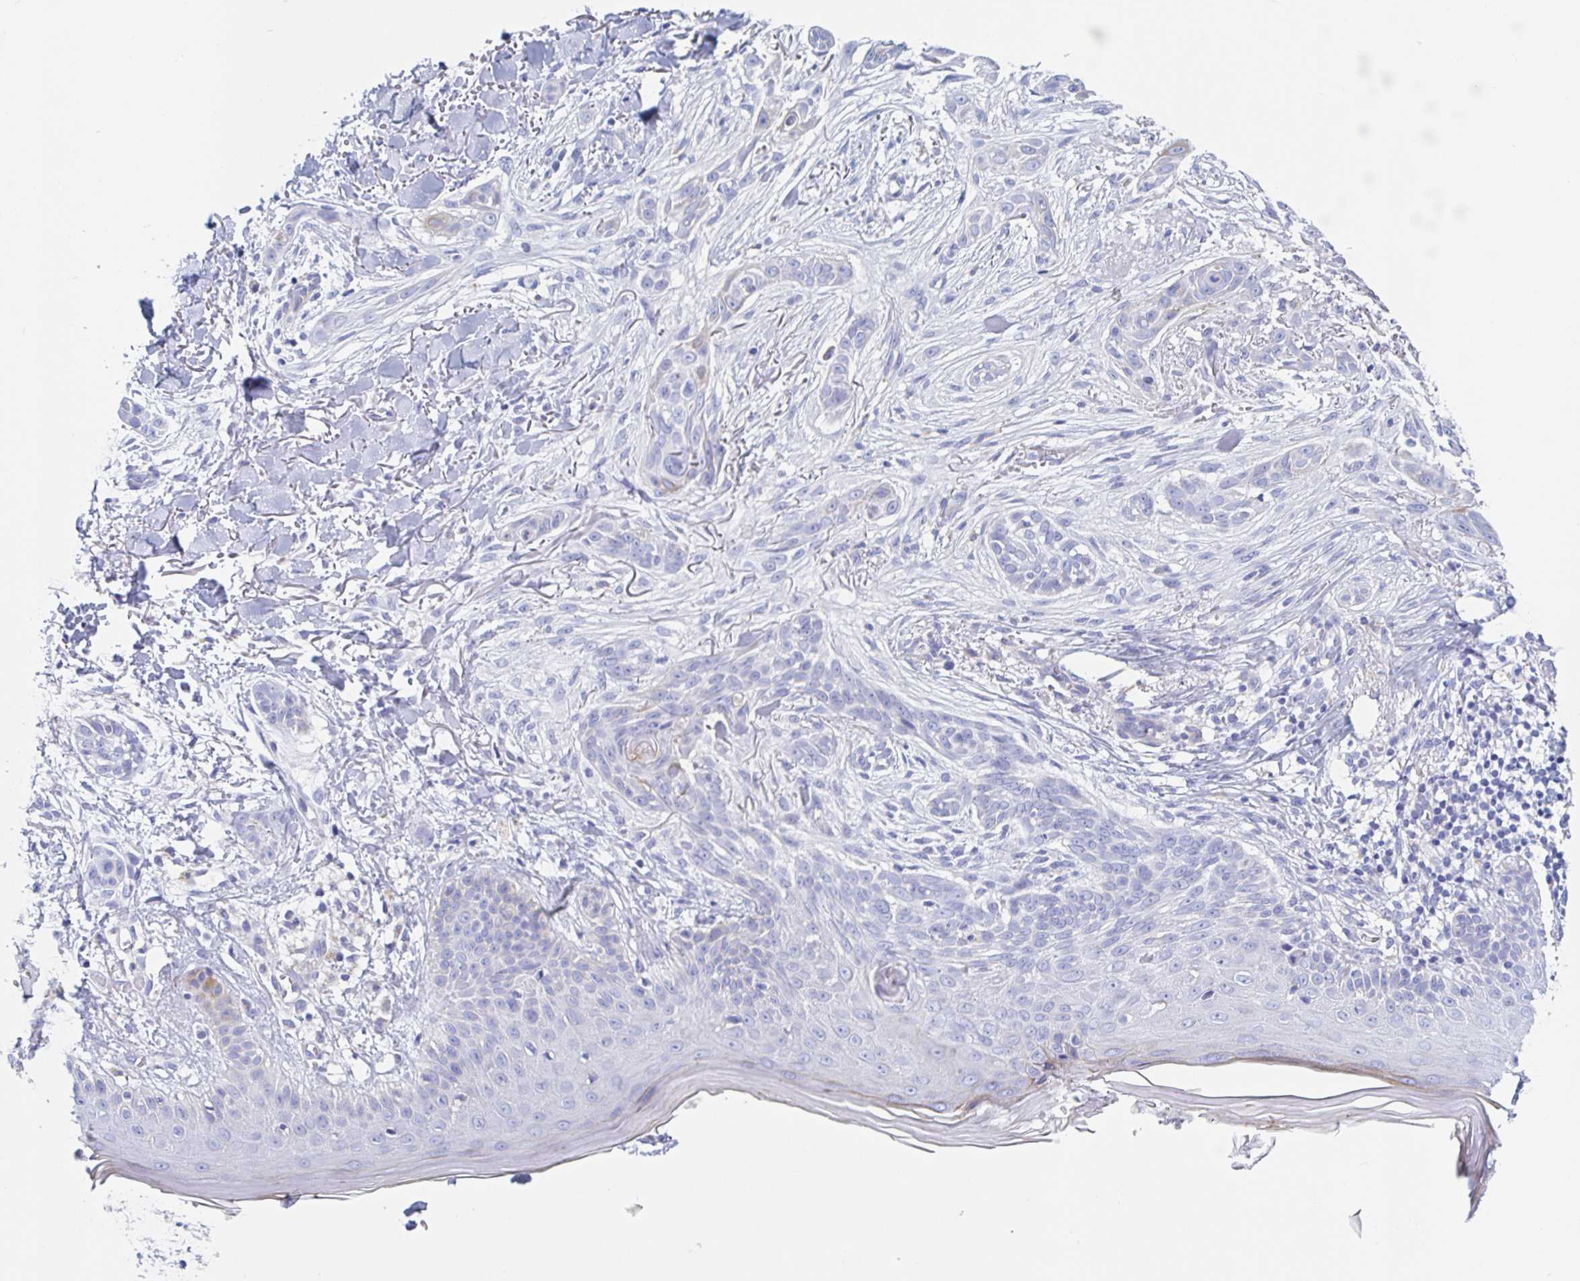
{"staining": {"intensity": "negative", "quantity": "none", "location": "none"}, "tissue": "skin cancer", "cell_type": "Tumor cells", "image_type": "cancer", "snomed": [{"axis": "morphology", "description": "Basal cell carcinoma"}, {"axis": "morphology", "description": "BCC, high aggressive"}, {"axis": "topography", "description": "Skin"}], "caption": "Bcc,  high aggressive (skin) was stained to show a protein in brown. There is no significant expression in tumor cells.", "gene": "DMBT1", "patient": {"sex": "male", "age": 64}}